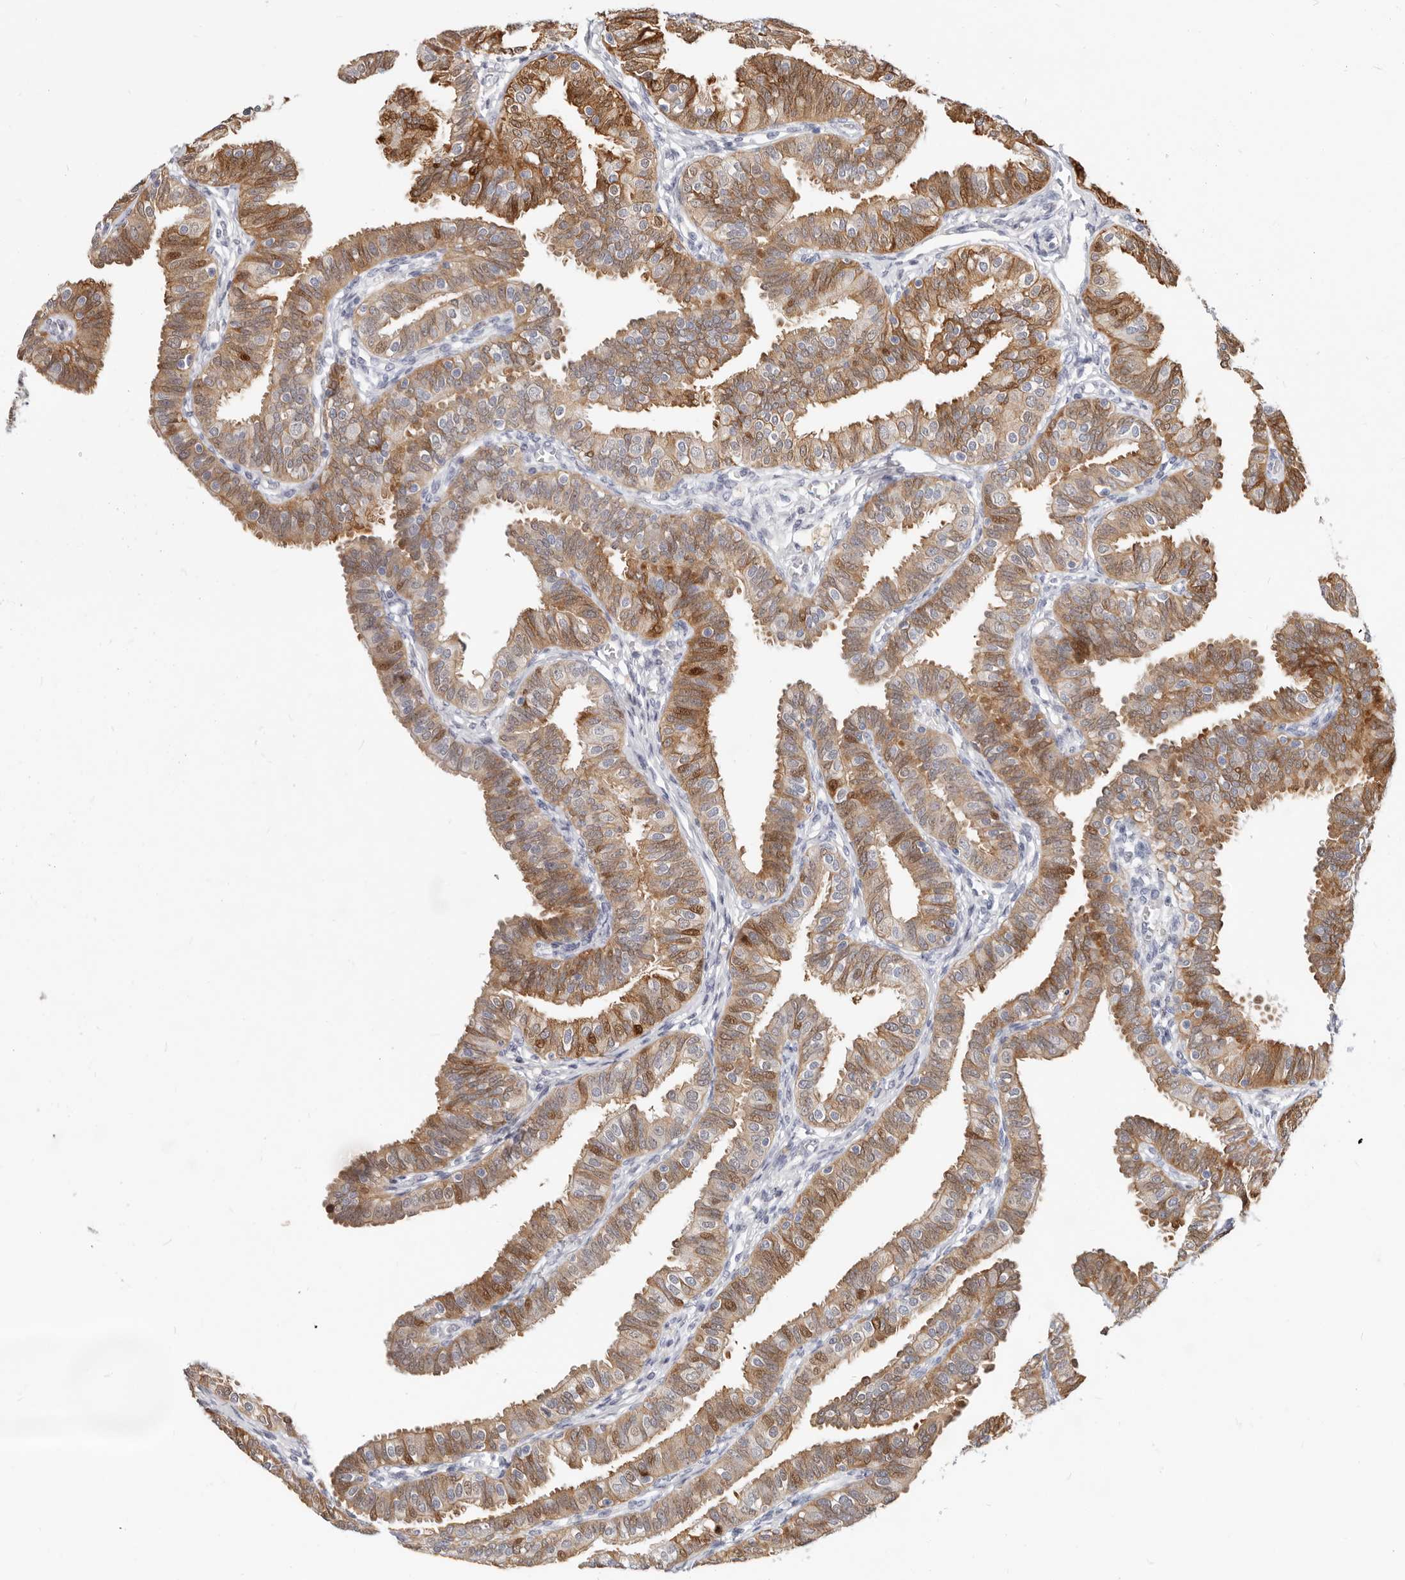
{"staining": {"intensity": "strong", "quantity": ">75%", "location": "cytoplasmic/membranous"}, "tissue": "fallopian tube", "cell_type": "Glandular cells", "image_type": "normal", "snomed": [{"axis": "morphology", "description": "Normal tissue, NOS"}, {"axis": "topography", "description": "Fallopian tube"}], "caption": "Normal fallopian tube reveals strong cytoplasmic/membranous staining in approximately >75% of glandular cells, visualized by immunohistochemistry. The protein is stained brown, and the nuclei are stained in blue (DAB IHC with brightfield microscopy, high magnification).", "gene": "ZRANB1", "patient": {"sex": "female", "age": 35}}